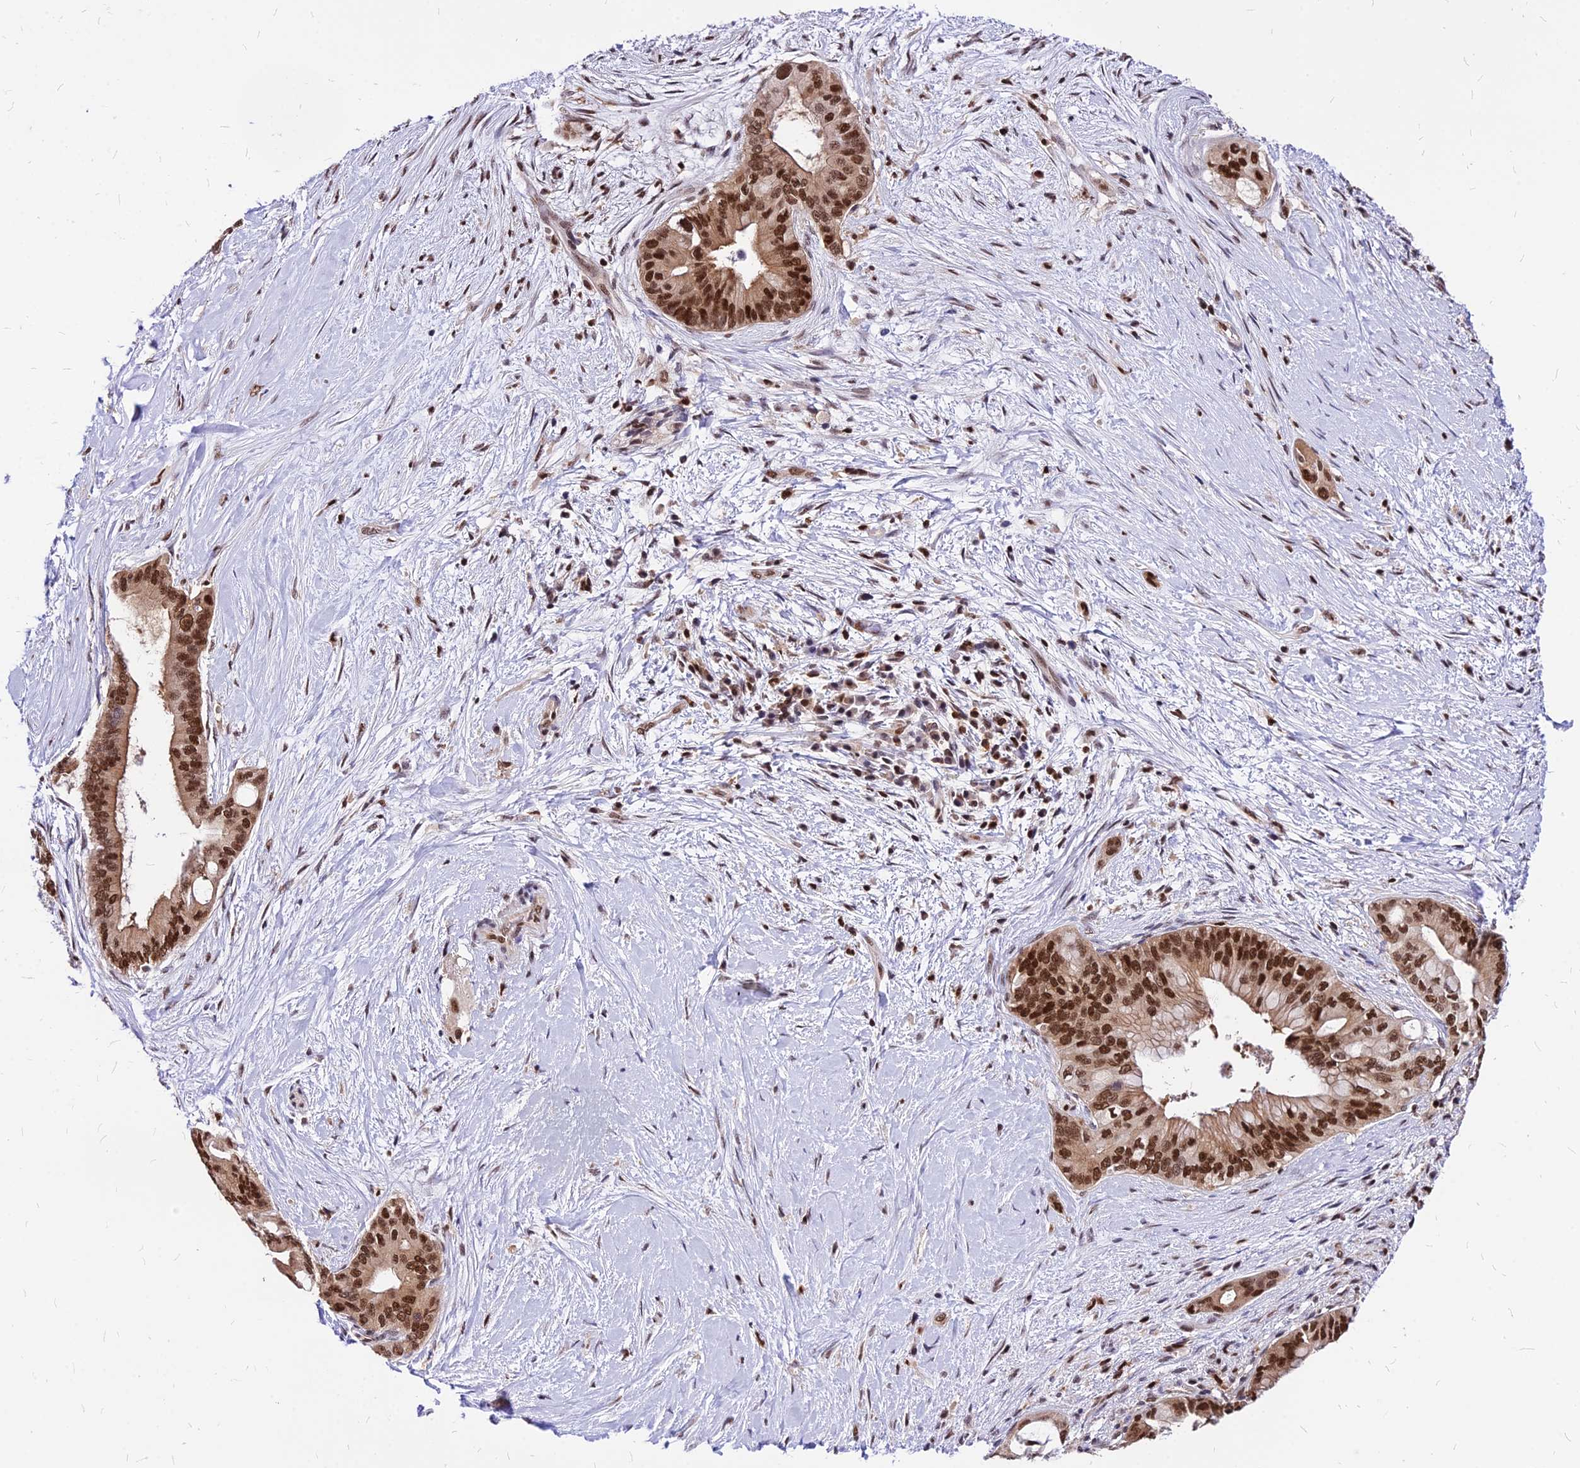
{"staining": {"intensity": "strong", "quantity": ">75%", "location": "nuclear"}, "tissue": "pancreatic cancer", "cell_type": "Tumor cells", "image_type": "cancer", "snomed": [{"axis": "morphology", "description": "Adenocarcinoma, NOS"}, {"axis": "topography", "description": "Pancreas"}], "caption": "Immunohistochemistry (DAB) staining of pancreatic cancer (adenocarcinoma) demonstrates strong nuclear protein expression in approximately >75% of tumor cells. The protein of interest is stained brown, and the nuclei are stained in blue (DAB IHC with brightfield microscopy, high magnification).", "gene": "PAXX", "patient": {"sex": "male", "age": 46}}